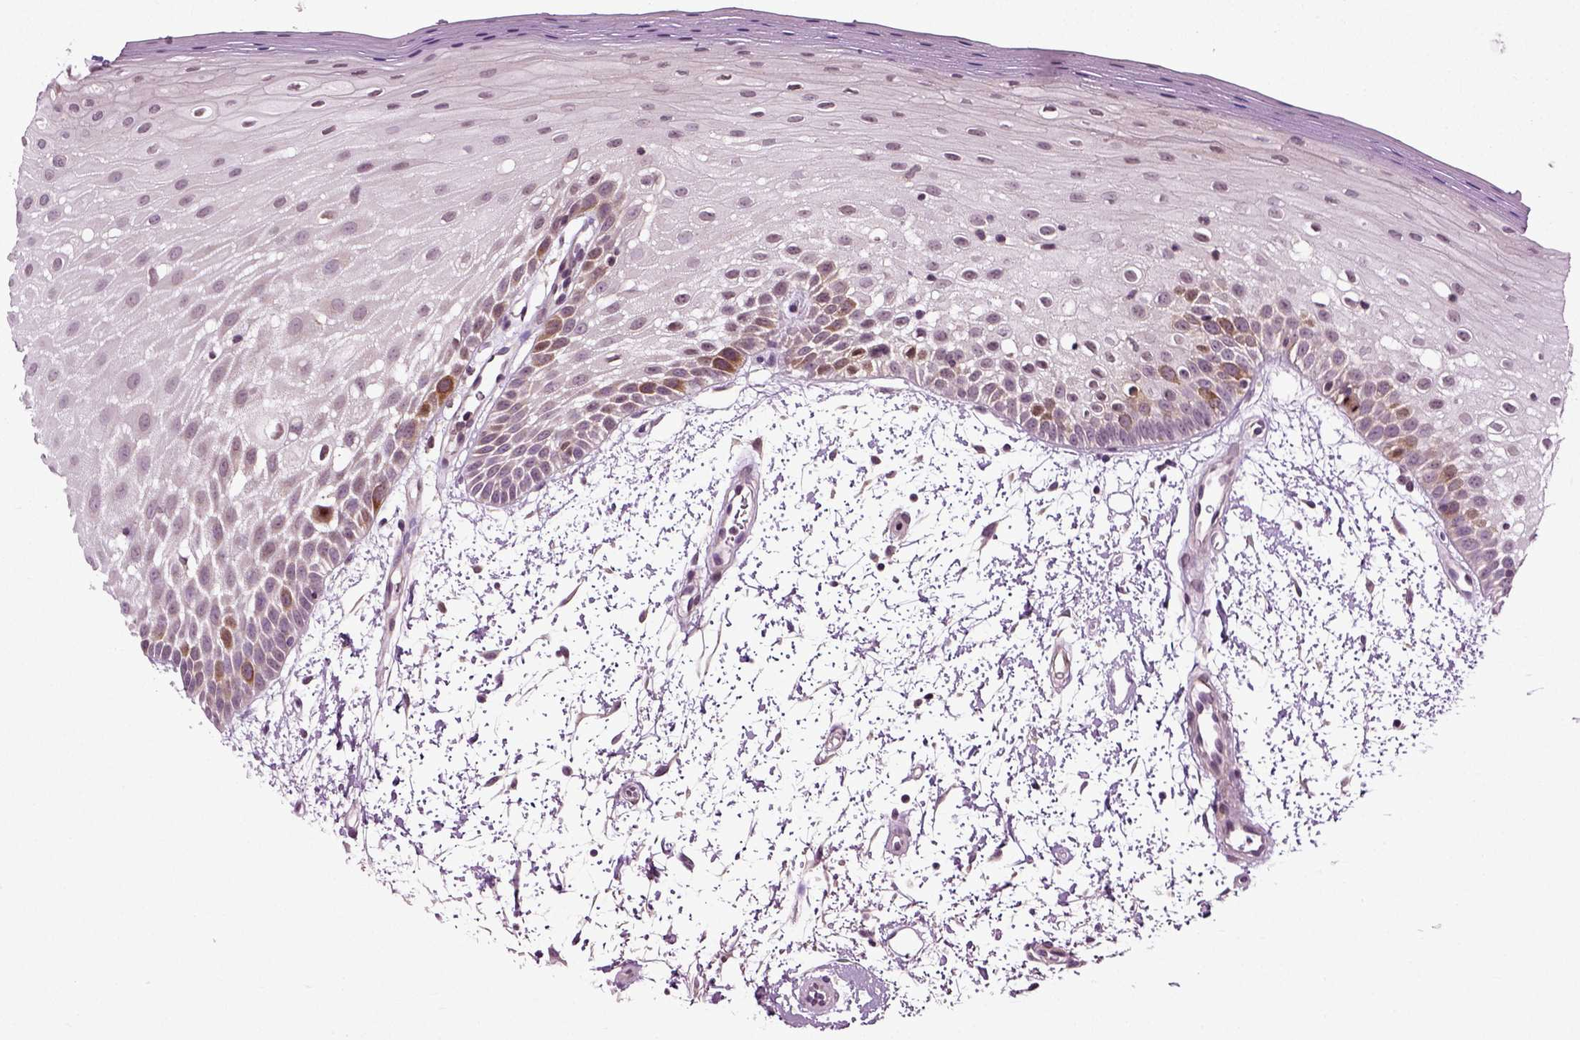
{"staining": {"intensity": "strong", "quantity": "<25%", "location": "cytoplasmic/membranous"}, "tissue": "oral mucosa", "cell_type": "Squamous epithelial cells", "image_type": "normal", "snomed": [{"axis": "morphology", "description": "Normal tissue, NOS"}, {"axis": "morphology", "description": "Squamous cell carcinoma, NOS"}, {"axis": "topography", "description": "Oral tissue"}, {"axis": "topography", "description": "Head-Neck"}], "caption": "The image demonstrates immunohistochemical staining of normal oral mucosa. There is strong cytoplasmic/membranous positivity is seen in about <25% of squamous epithelial cells.", "gene": "KNSTRN", "patient": {"sex": "female", "age": 75}}